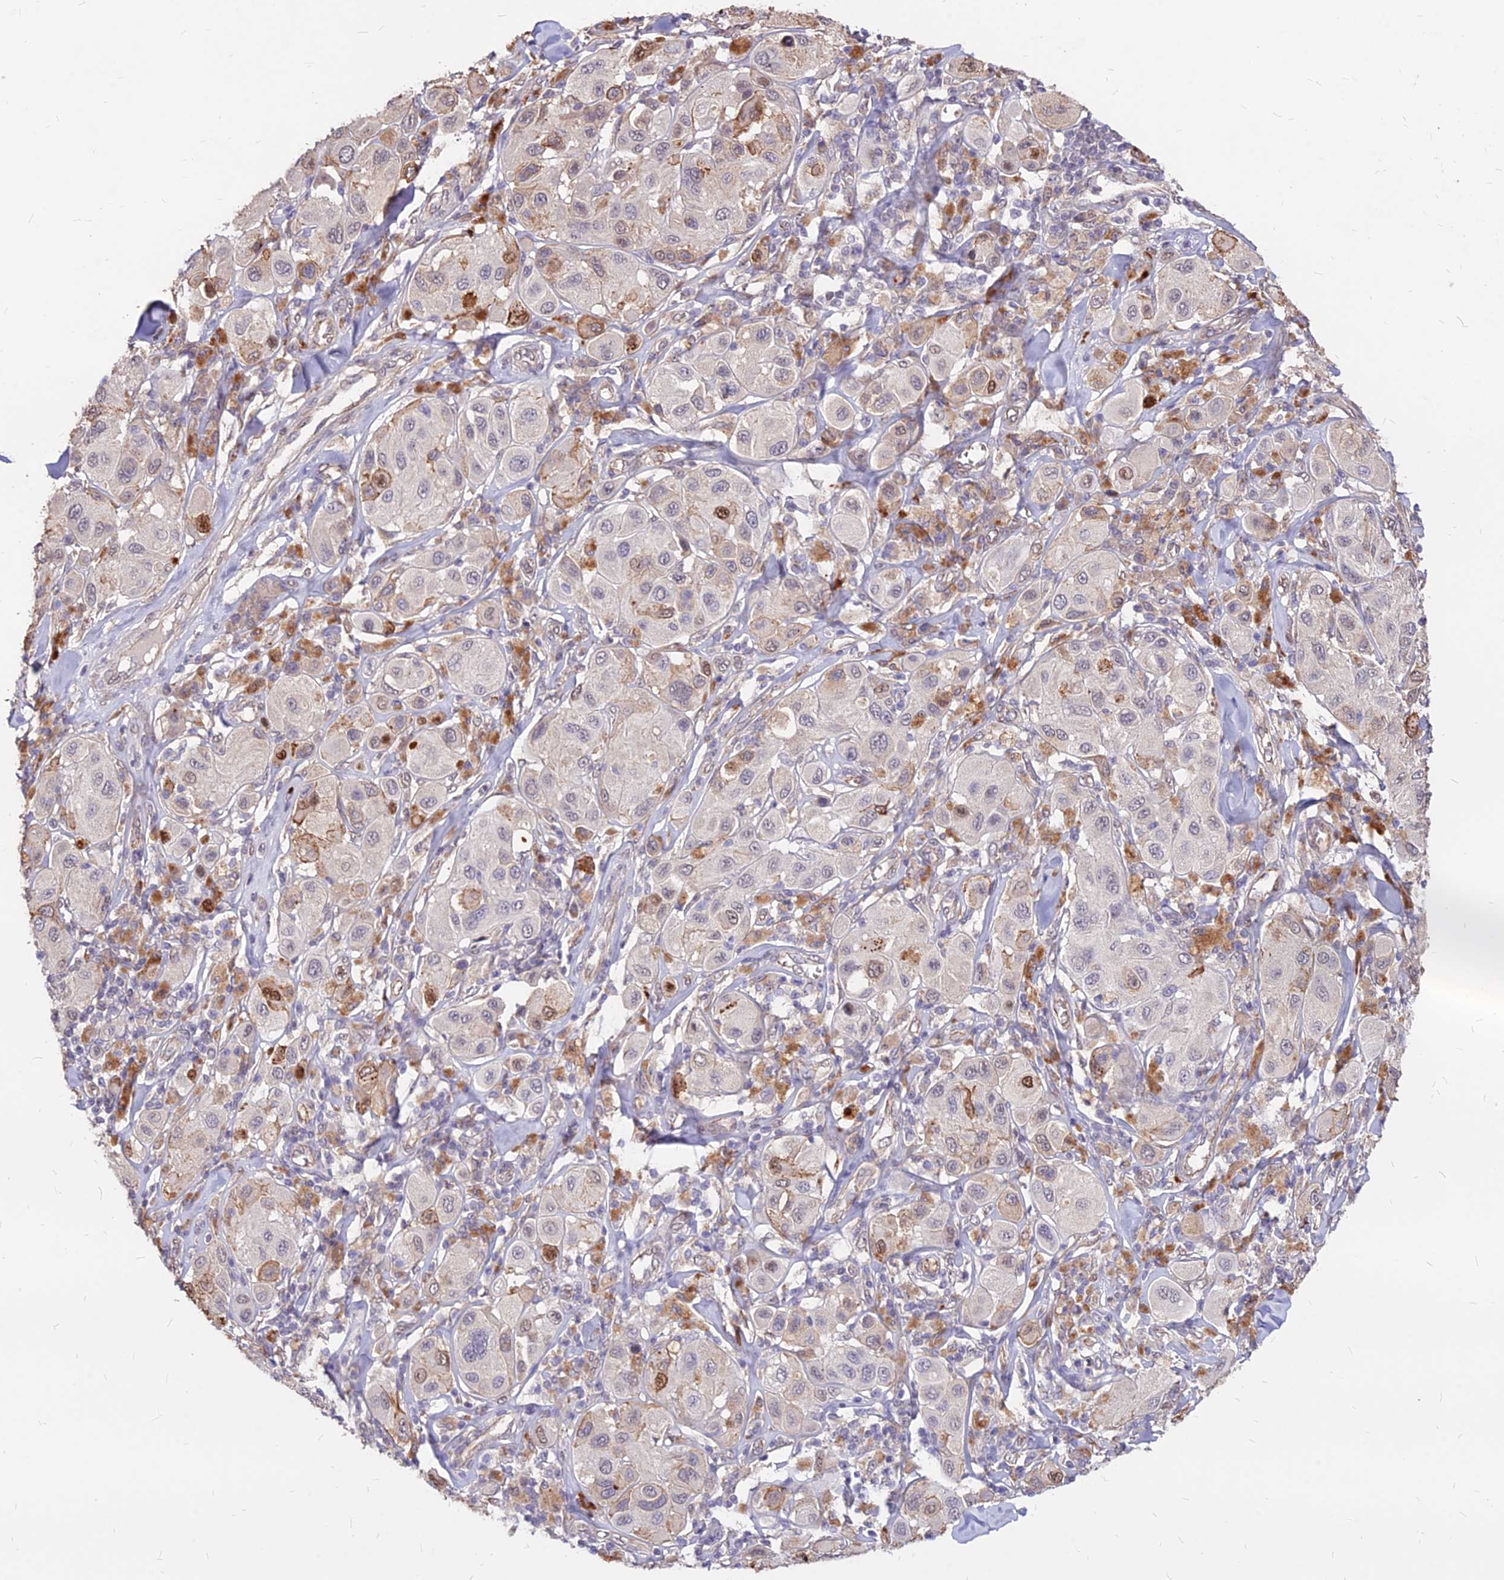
{"staining": {"intensity": "negative", "quantity": "none", "location": "none"}, "tissue": "melanoma", "cell_type": "Tumor cells", "image_type": "cancer", "snomed": [{"axis": "morphology", "description": "Malignant melanoma, Metastatic site"}, {"axis": "topography", "description": "Skin"}], "caption": "Melanoma stained for a protein using immunohistochemistry (IHC) demonstrates no expression tumor cells.", "gene": "C11orf68", "patient": {"sex": "male", "age": 41}}